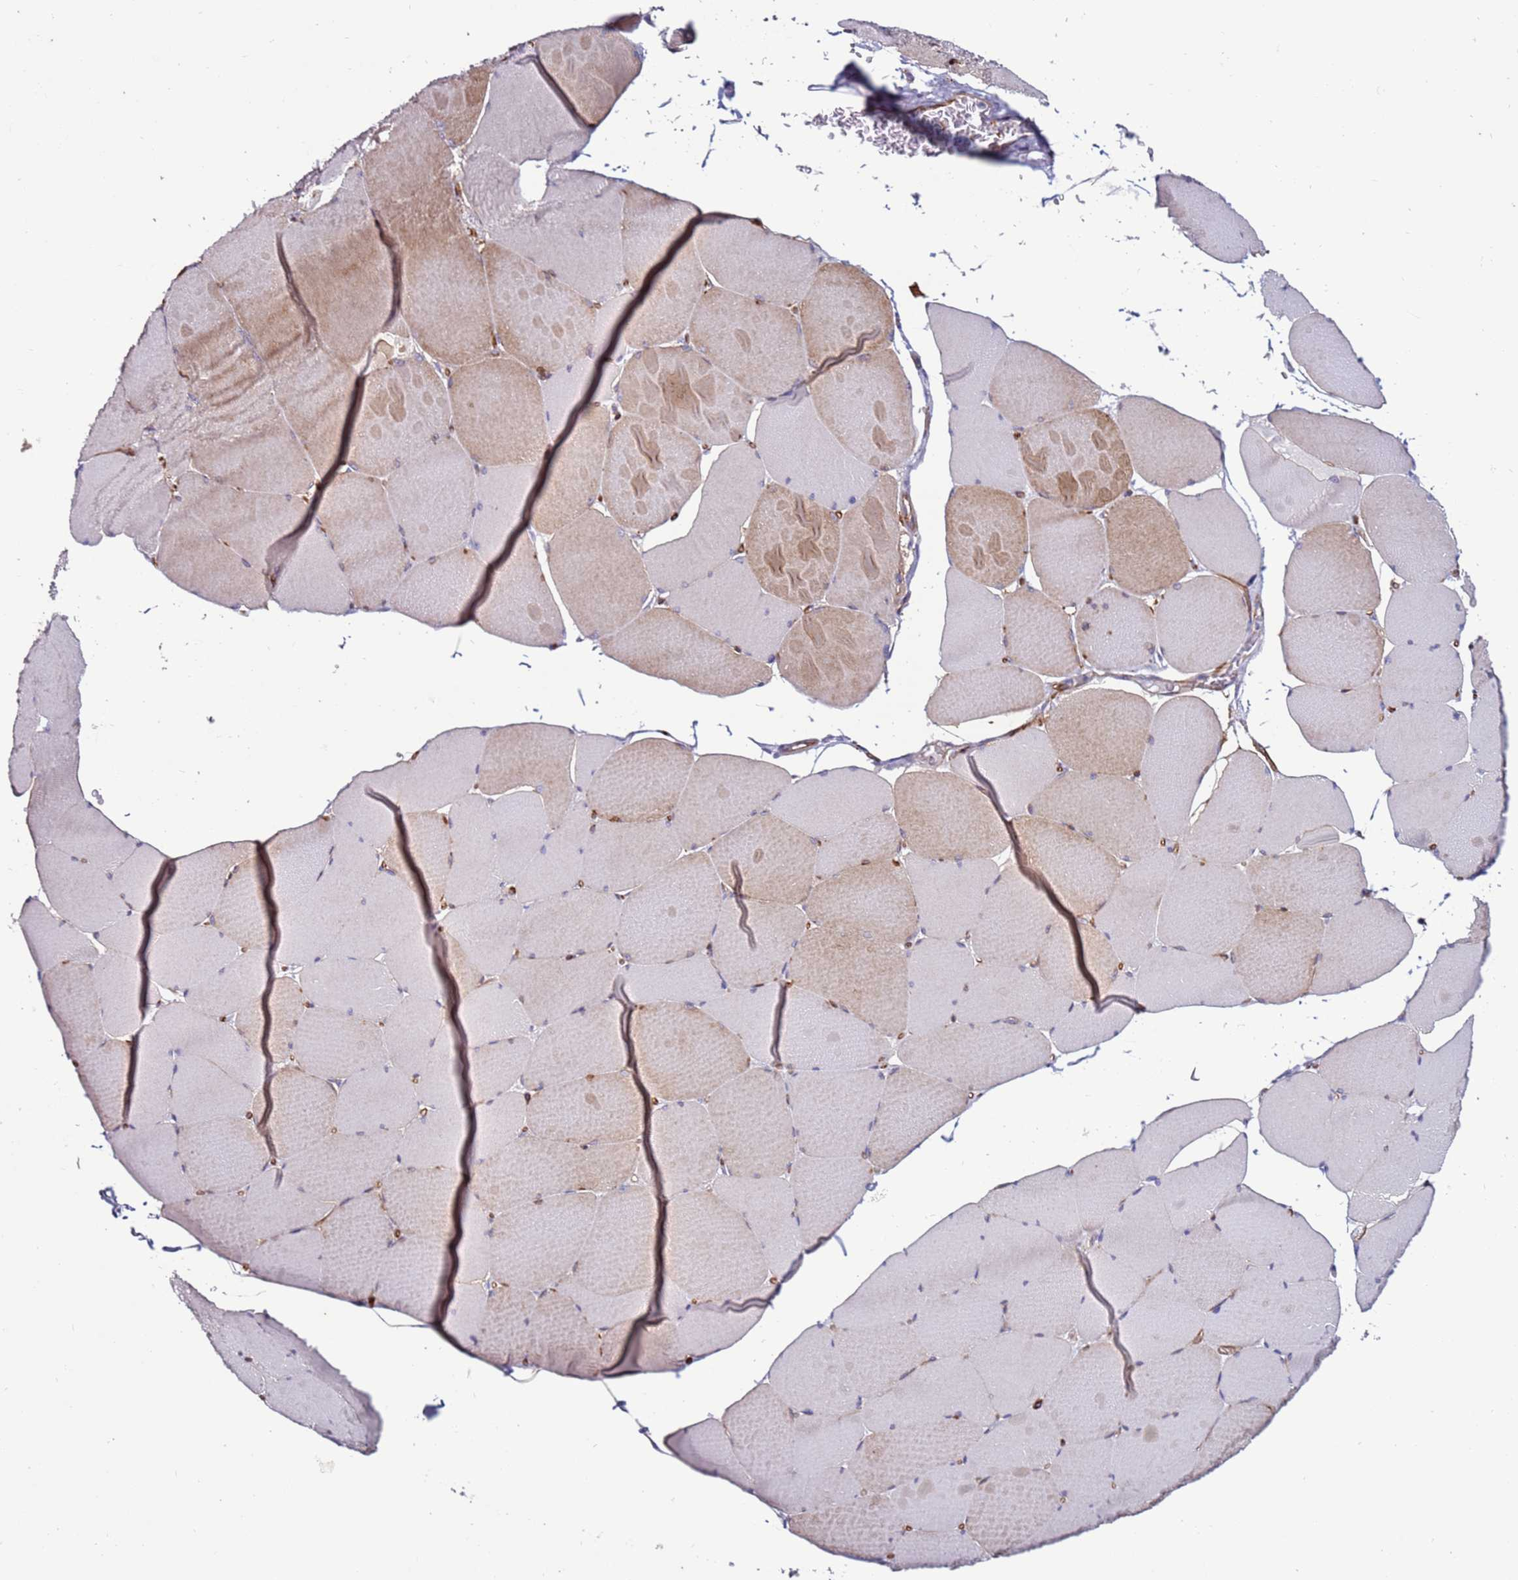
{"staining": {"intensity": "moderate", "quantity": "<25%", "location": "cytoplasmic/membranous"}, "tissue": "skeletal muscle", "cell_type": "Myocytes", "image_type": "normal", "snomed": [{"axis": "morphology", "description": "Normal tissue, NOS"}, {"axis": "topography", "description": "Skeletal muscle"}, {"axis": "topography", "description": "Head-Neck"}], "caption": "Protein expression analysis of unremarkable human skeletal muscle reveals moderate cytoplasmic/membranous positivity in about <25% of myocytes. The staining was performed using DAB, with brown indicating positive protein expression. Nuclei are stained blue with hematoxylin.", "gene": "CLEC4M", "patient": {"sex": "male", "age": 66}}